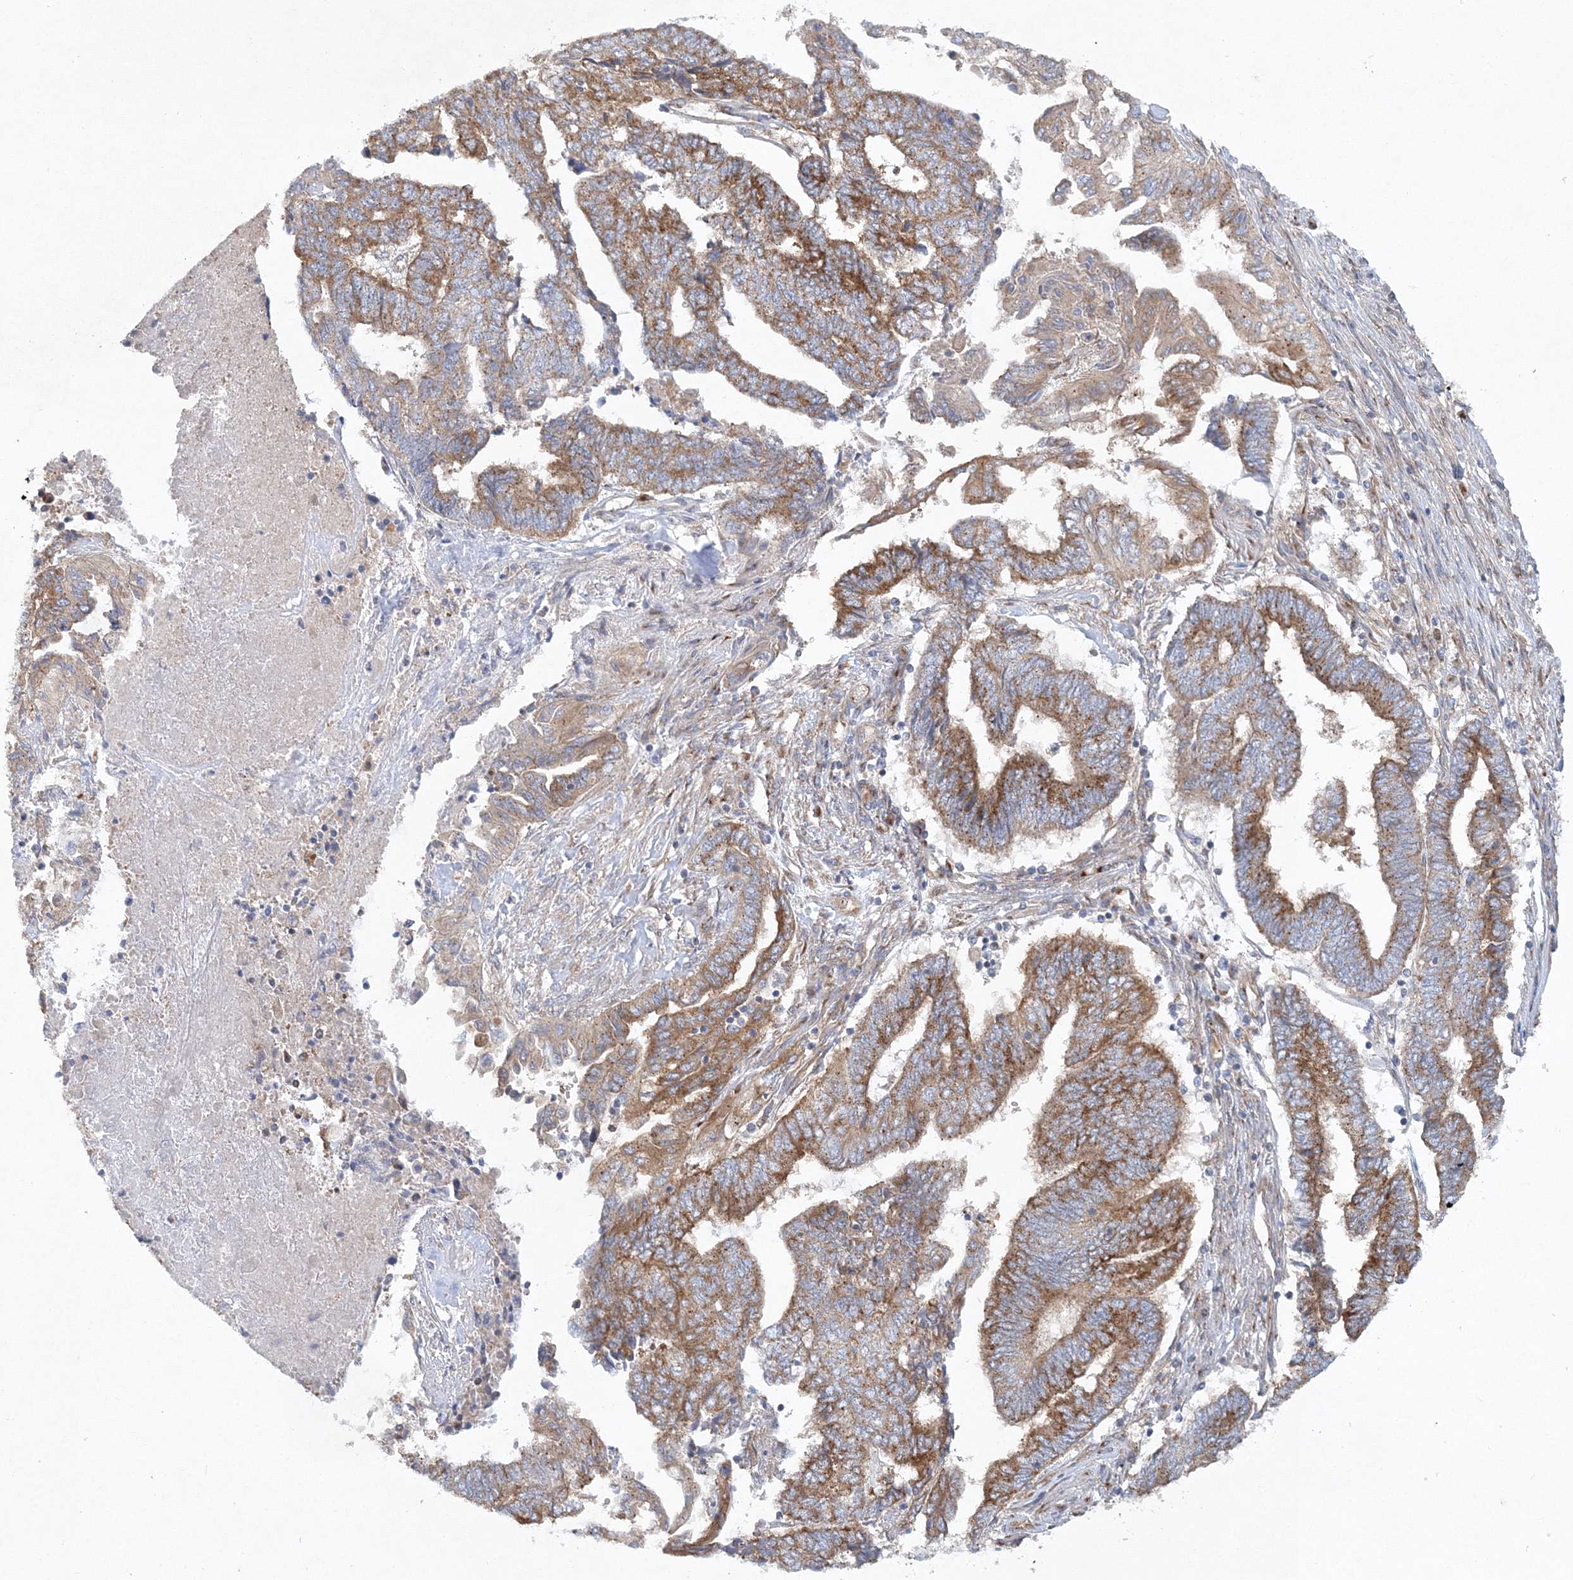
{"staining": {"intensity": "moderate", "quantity": ">75%", "location": "cytoplasmic/membranous"}, "tissue": "endometrial cancer", "cell_type": "Tumor cells", "image_type": "cancer", "snomed": [{"axis": "morphology", "description": "Adenocarcinoma, NOS"}, {"axis": "topography", "description": "Uterus"}, {"axis": "topography", "description": "Endometrium"}], "caption": "Protein staining of endometrial cancer (adenocarcinoma) tissue demonstrates moderate cytoplasmic/membranous expression in about >75% of tumor cells.", "gene": "SEC23IP", "patient": {"sex": "female", "age": 70}}